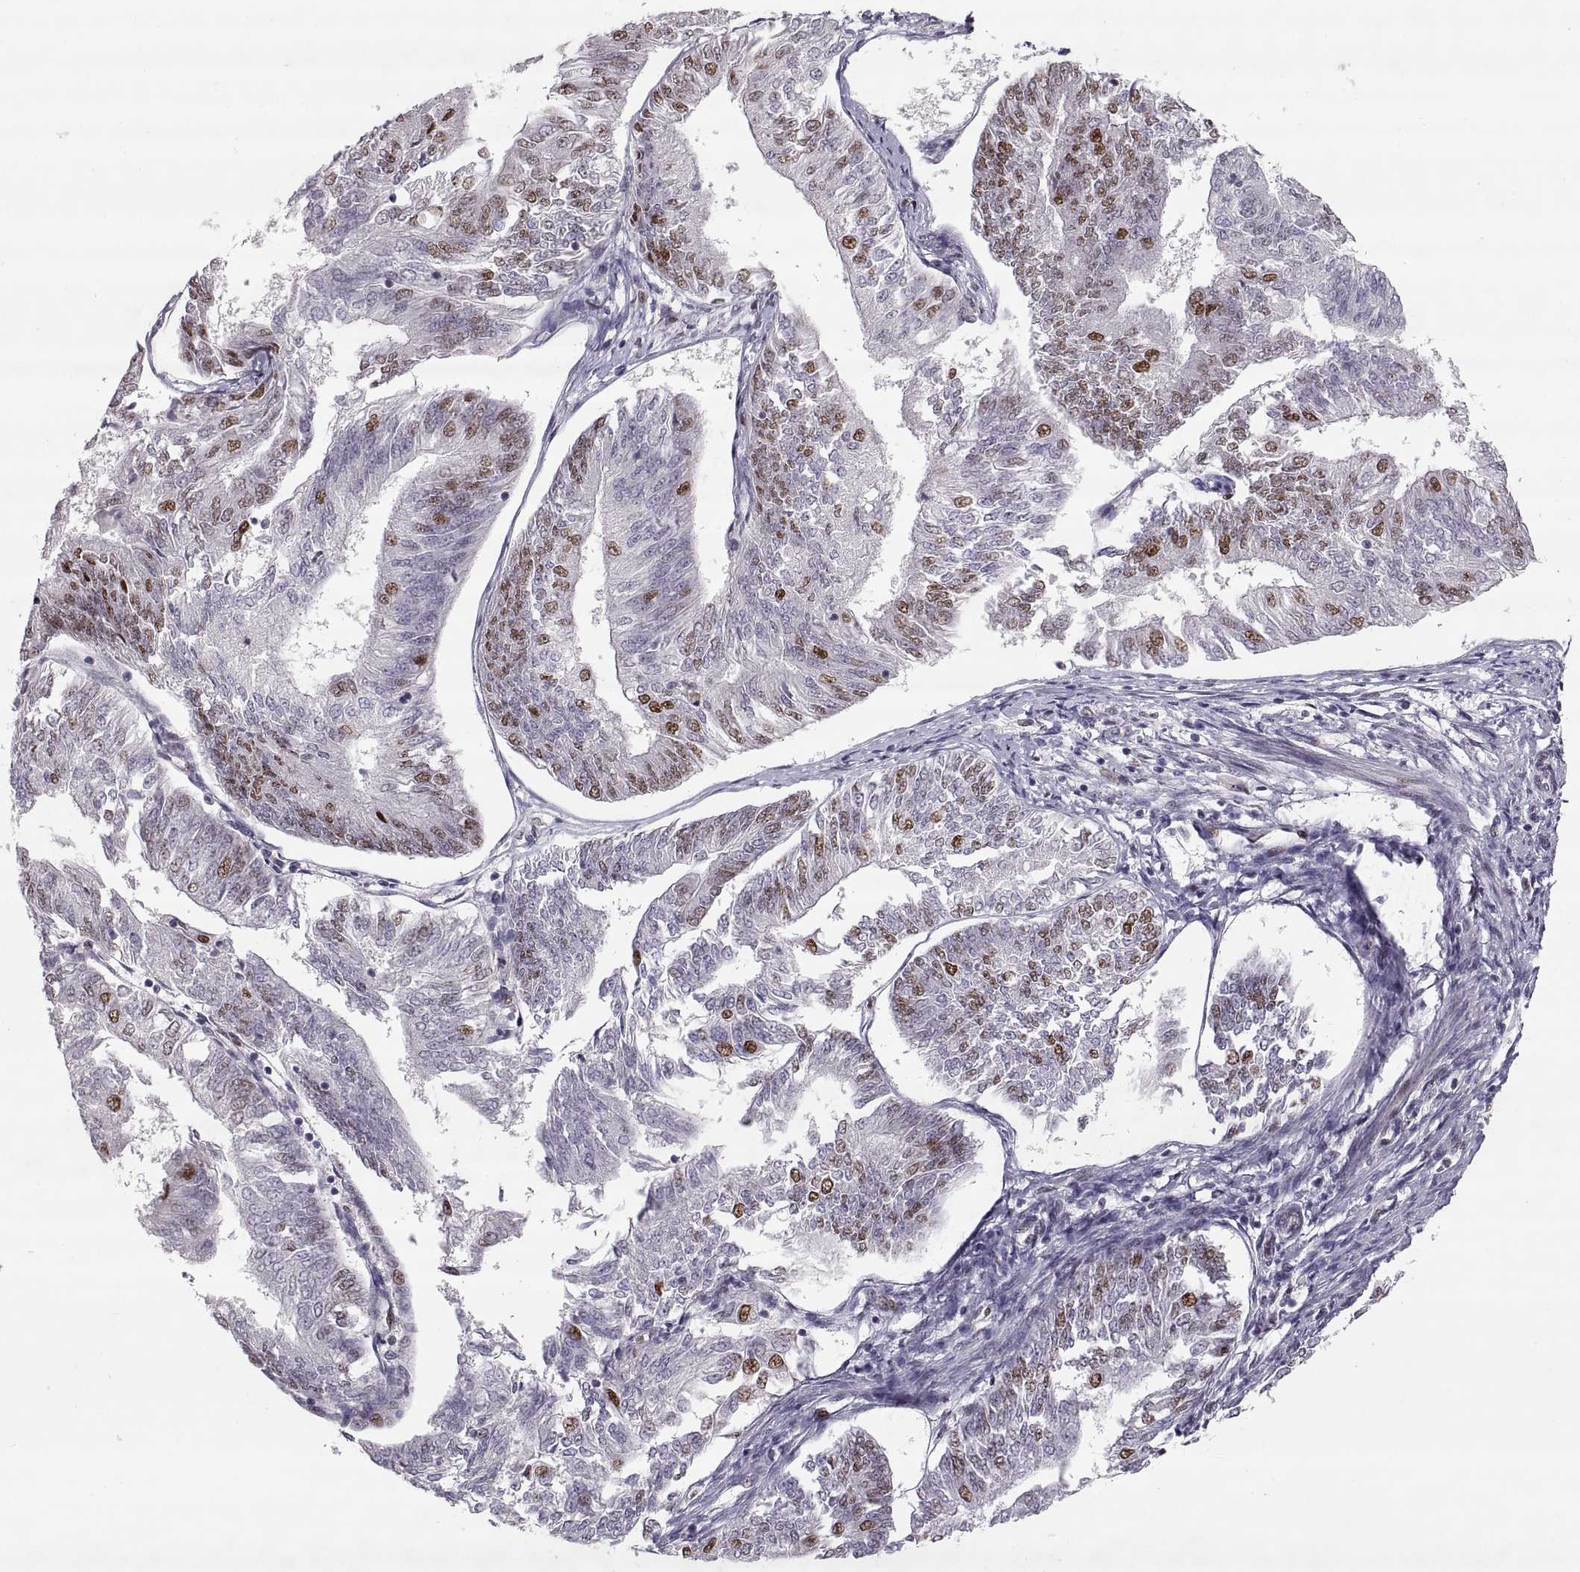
{"staining": {"intensity": "strong", "quantity": "<25%", "location": "nuclear"}, "tissue": "endometrial cancer", "cell_type": "Tumor cells", "image_type": "cancer", "snomed": [{"axis": "morphology", "description": "Adenocarcinoma, NOS"}, {"axis": "topography", "description": "Endometrium"}], "caption": "Adenocarcinoma (endometrial) tissue demonstrates strong nuclear expression in approximately <25% of tumor cells, visualized by immunohistochemistry.", "gene": "SNAI1", "patient": {"sex": "female", "age": 58}}